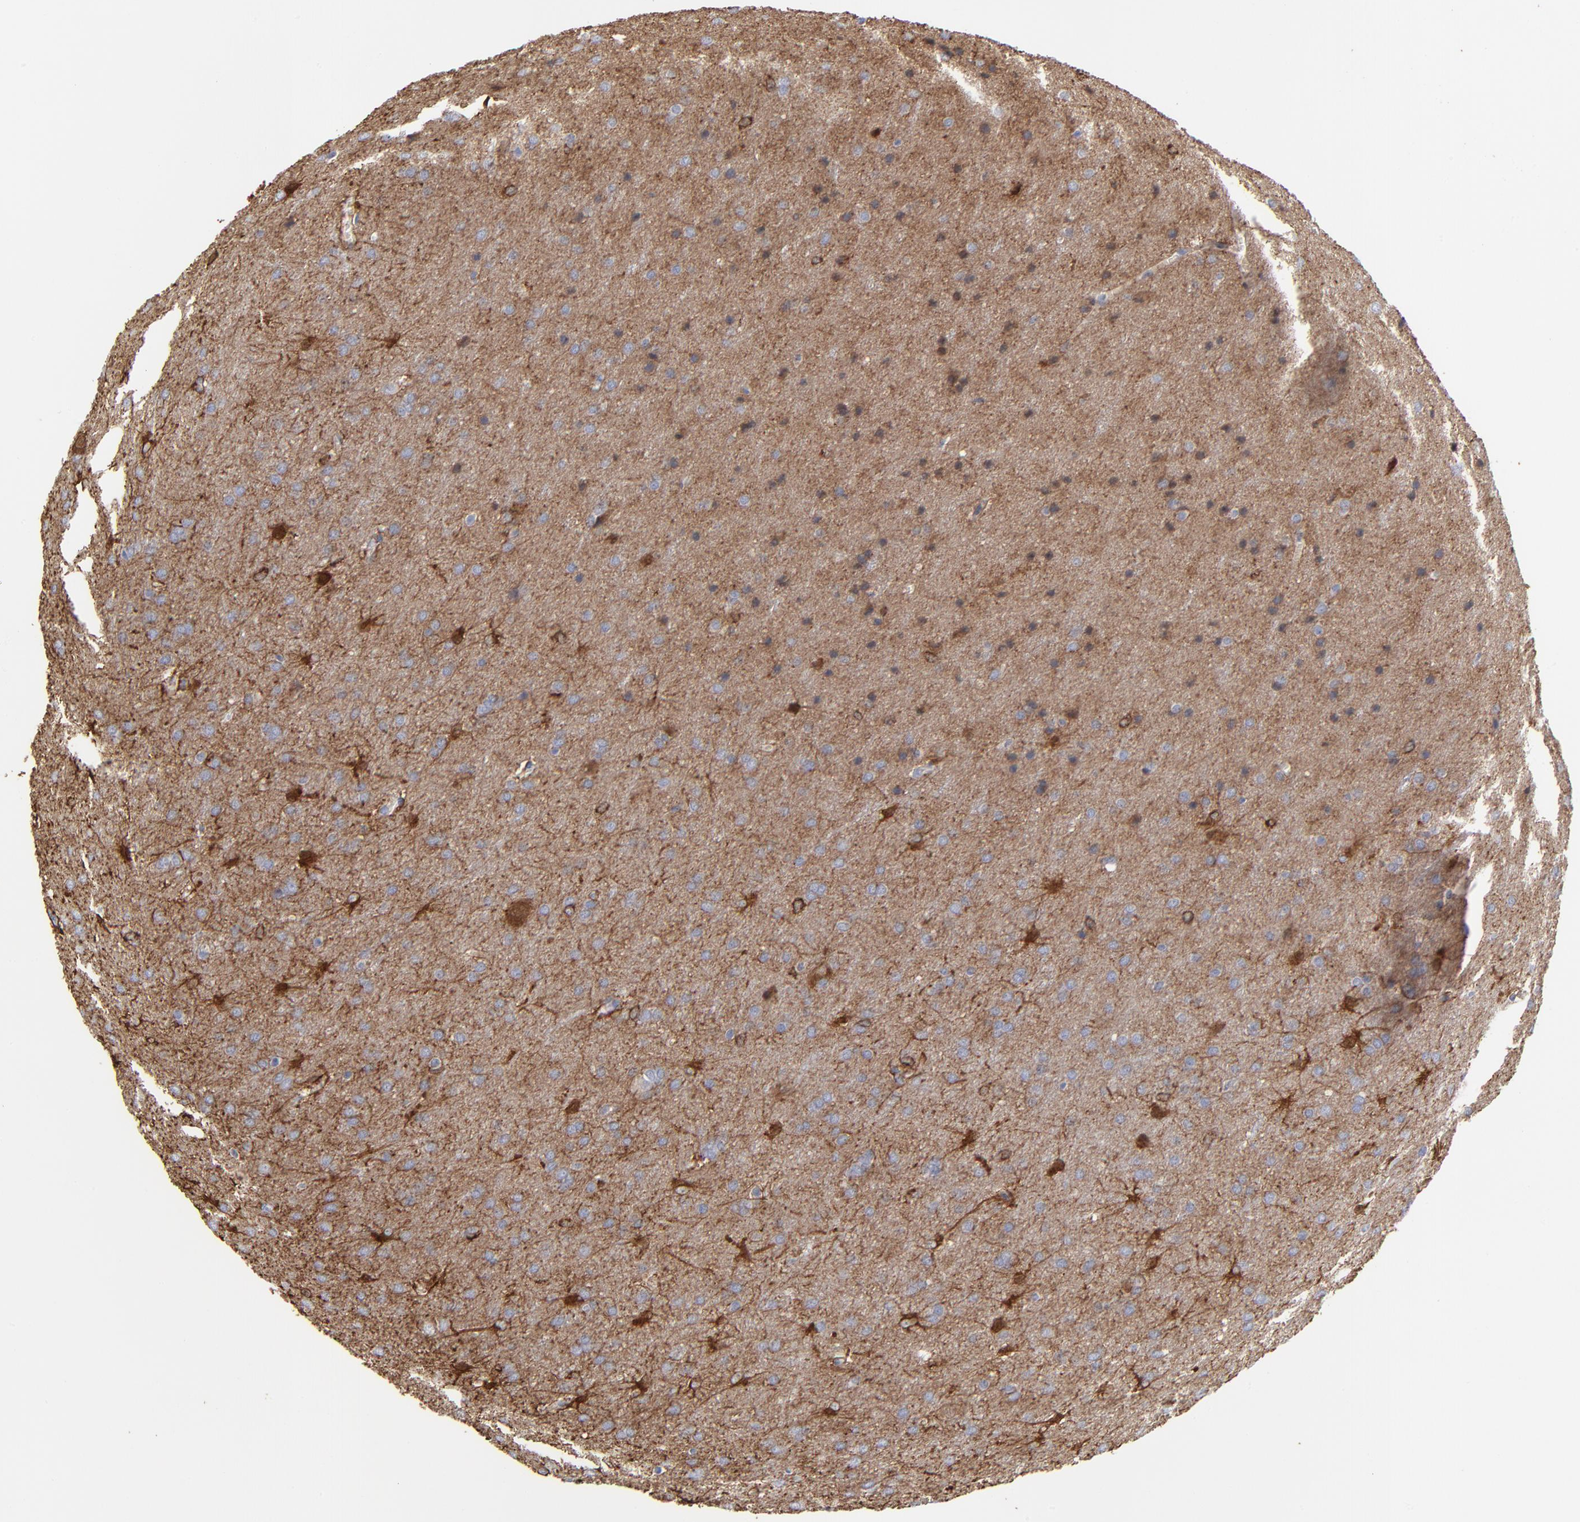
{"staining": {"intensity": "strong", "quantity": "<25%", "location": "cytoplasmic/membranous"}, "tissue": "glioma", "cell_type": "Tumor cells", "image_type": "cancer", "snomed": [{"axis": "morphology", "description": "Glioma, malignant, Low grade"}, {"axis": "topography", "description": "Brain"}], "caption": "Malignant glioma (low-grade) stained for a protein demonstrates strong cytoplasmic/membranous positivity in tumor cells.", "gene": "CILP", "patient": {"sex": "female", "age": 32}}